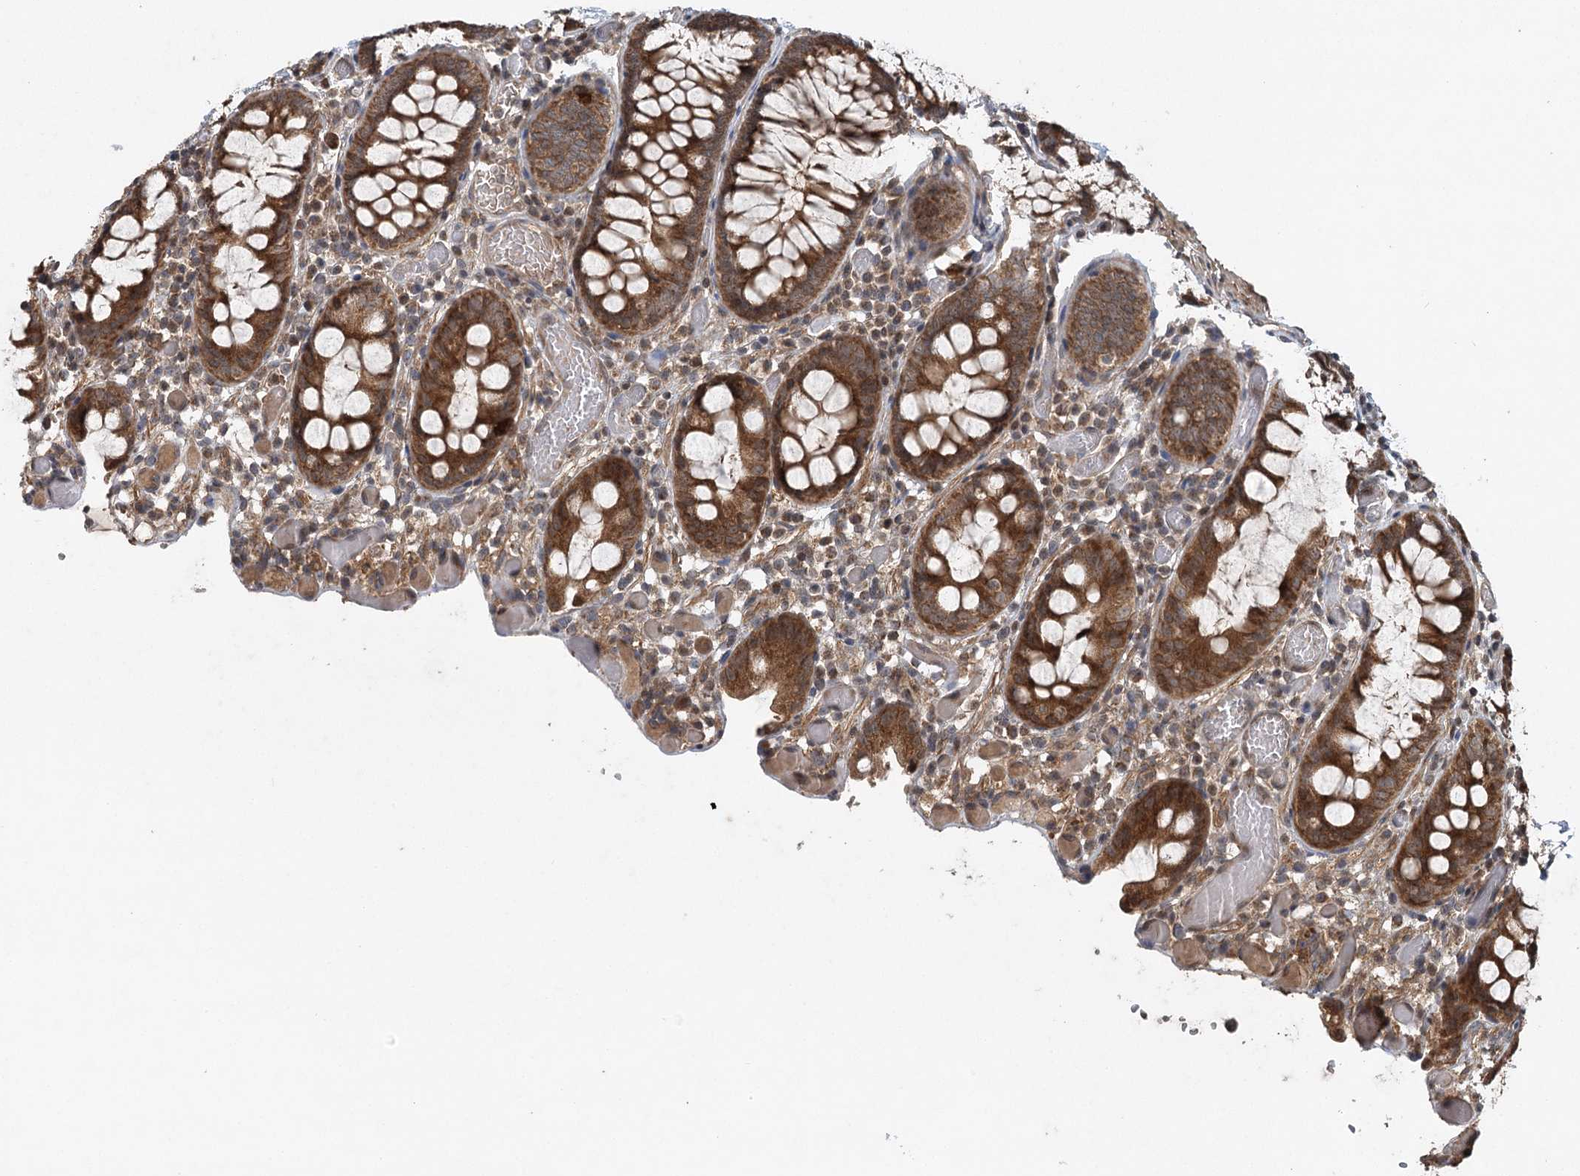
{"staining": {"intensity": "moderate", "quantity": ">75%", "location": "cytoplasmic/membranous"}, "tissue": "colon", "cell_type": "Endothelial cells", "image_type": "normal", "snomed": [{"axis": "morphology", "description": "Normal tissue, NOS"}, {"axis": "topography", "description": "Colon"}], "caption": "Immunohistochemical staining of benign human colon exhibits moderate cytoplasmic/membranous protein positivity in about >75% of endothelial cells. (DAB (3,3'-diaminobenzidine) IHC, brown staining for protein, blue staining for nuclei).", "gene": "INSIG2", "patient": {"sex": "male", "age": 14}}